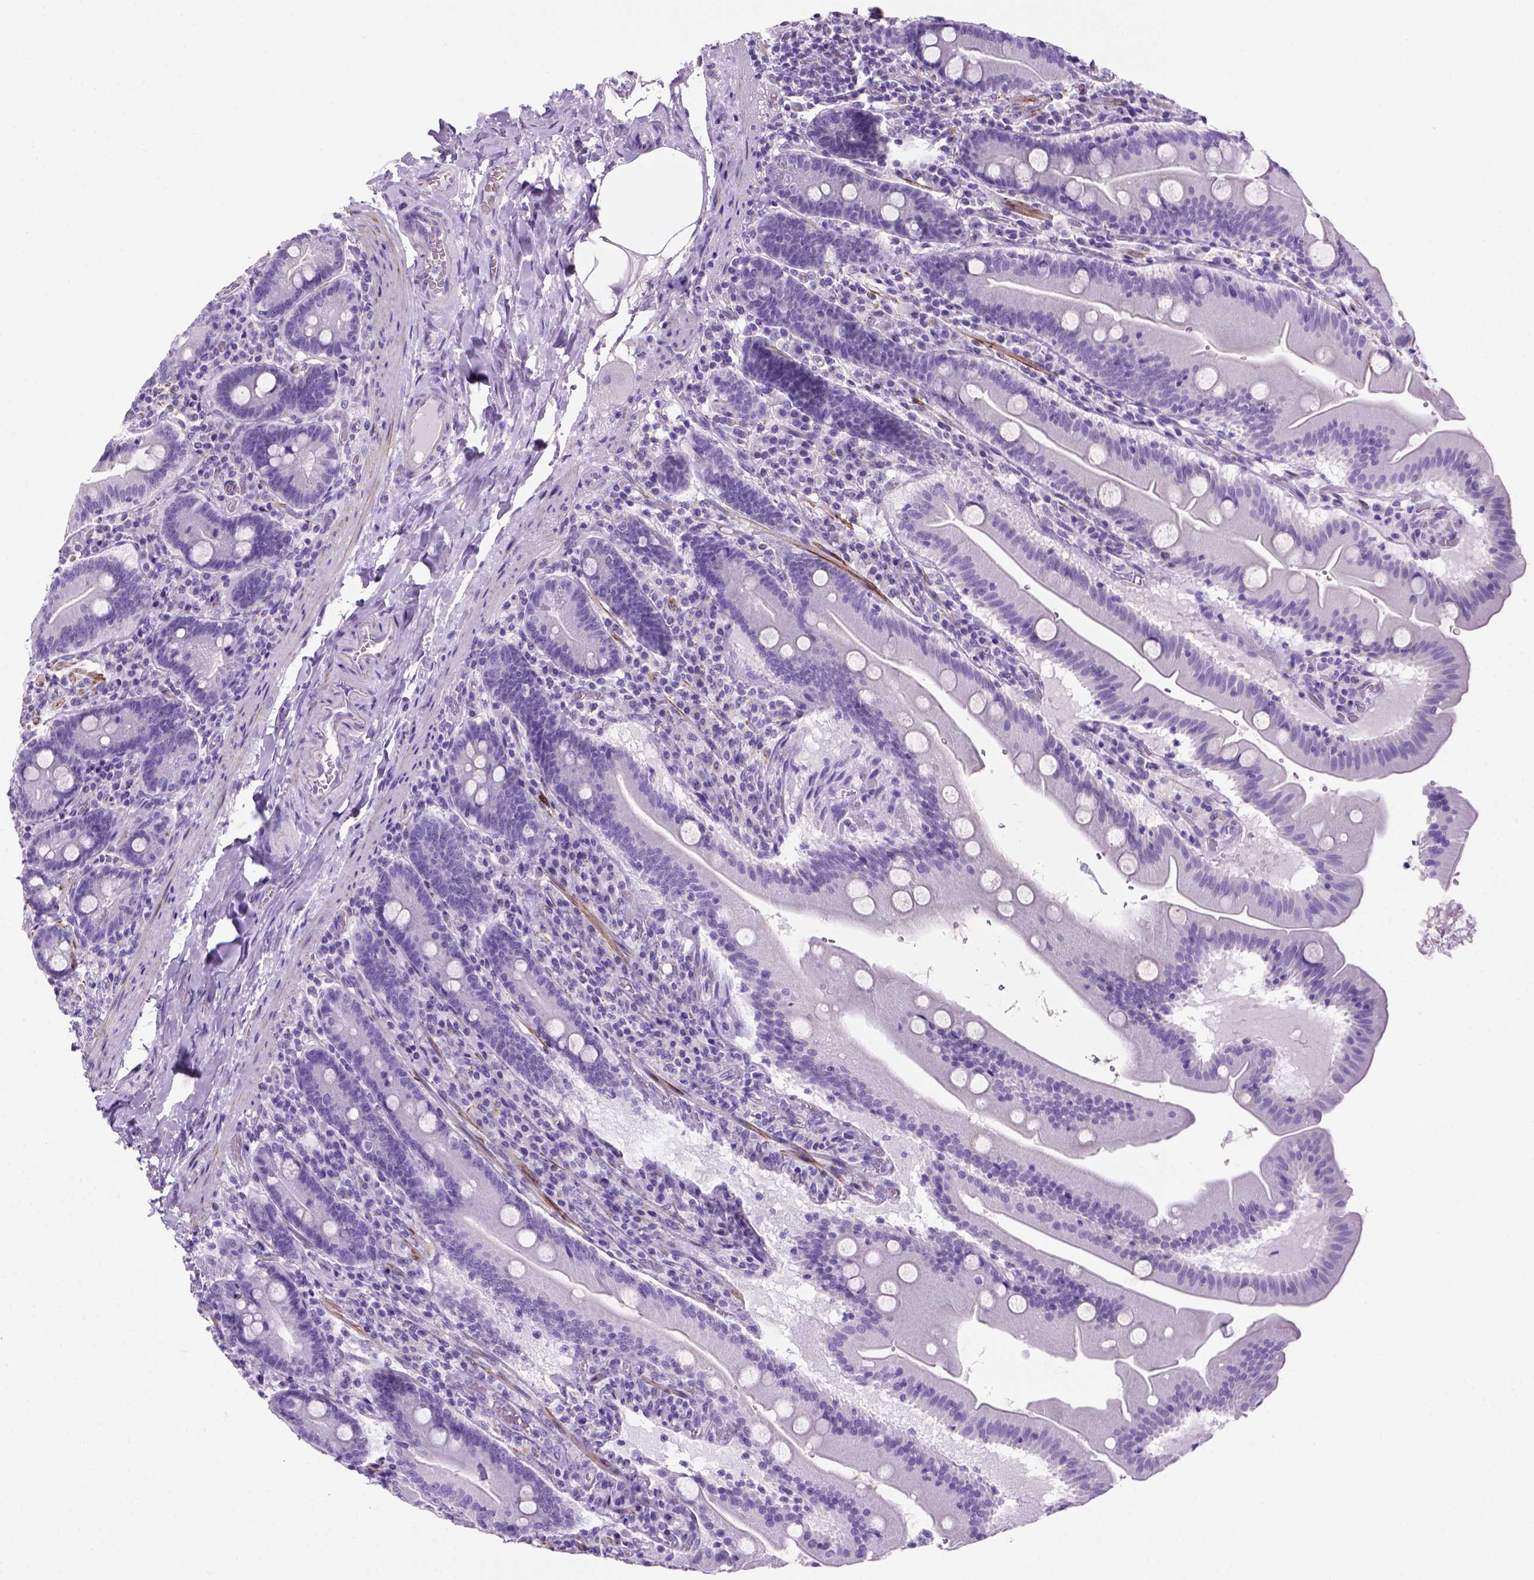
{"staining": {"intensity": "negative", "quantity": "none", "location": "none"}, "tissue": "small intestine", "cell_type": "Glandular cells", "image_type": "normal", "snomed": [{"axis": "morphology", "description": "Normal tissue, NOS"}, {"axis": "topography", "description": "Small intestine"}], "caption": "High power microscopy image of an immunohistochemistry (IHC) histopathology image of unremarkable small intestine, revealing no significant positivity in glandular cells.", "gene": "ARHGEF33", "patient": {"sex": "male", "age": 37}}